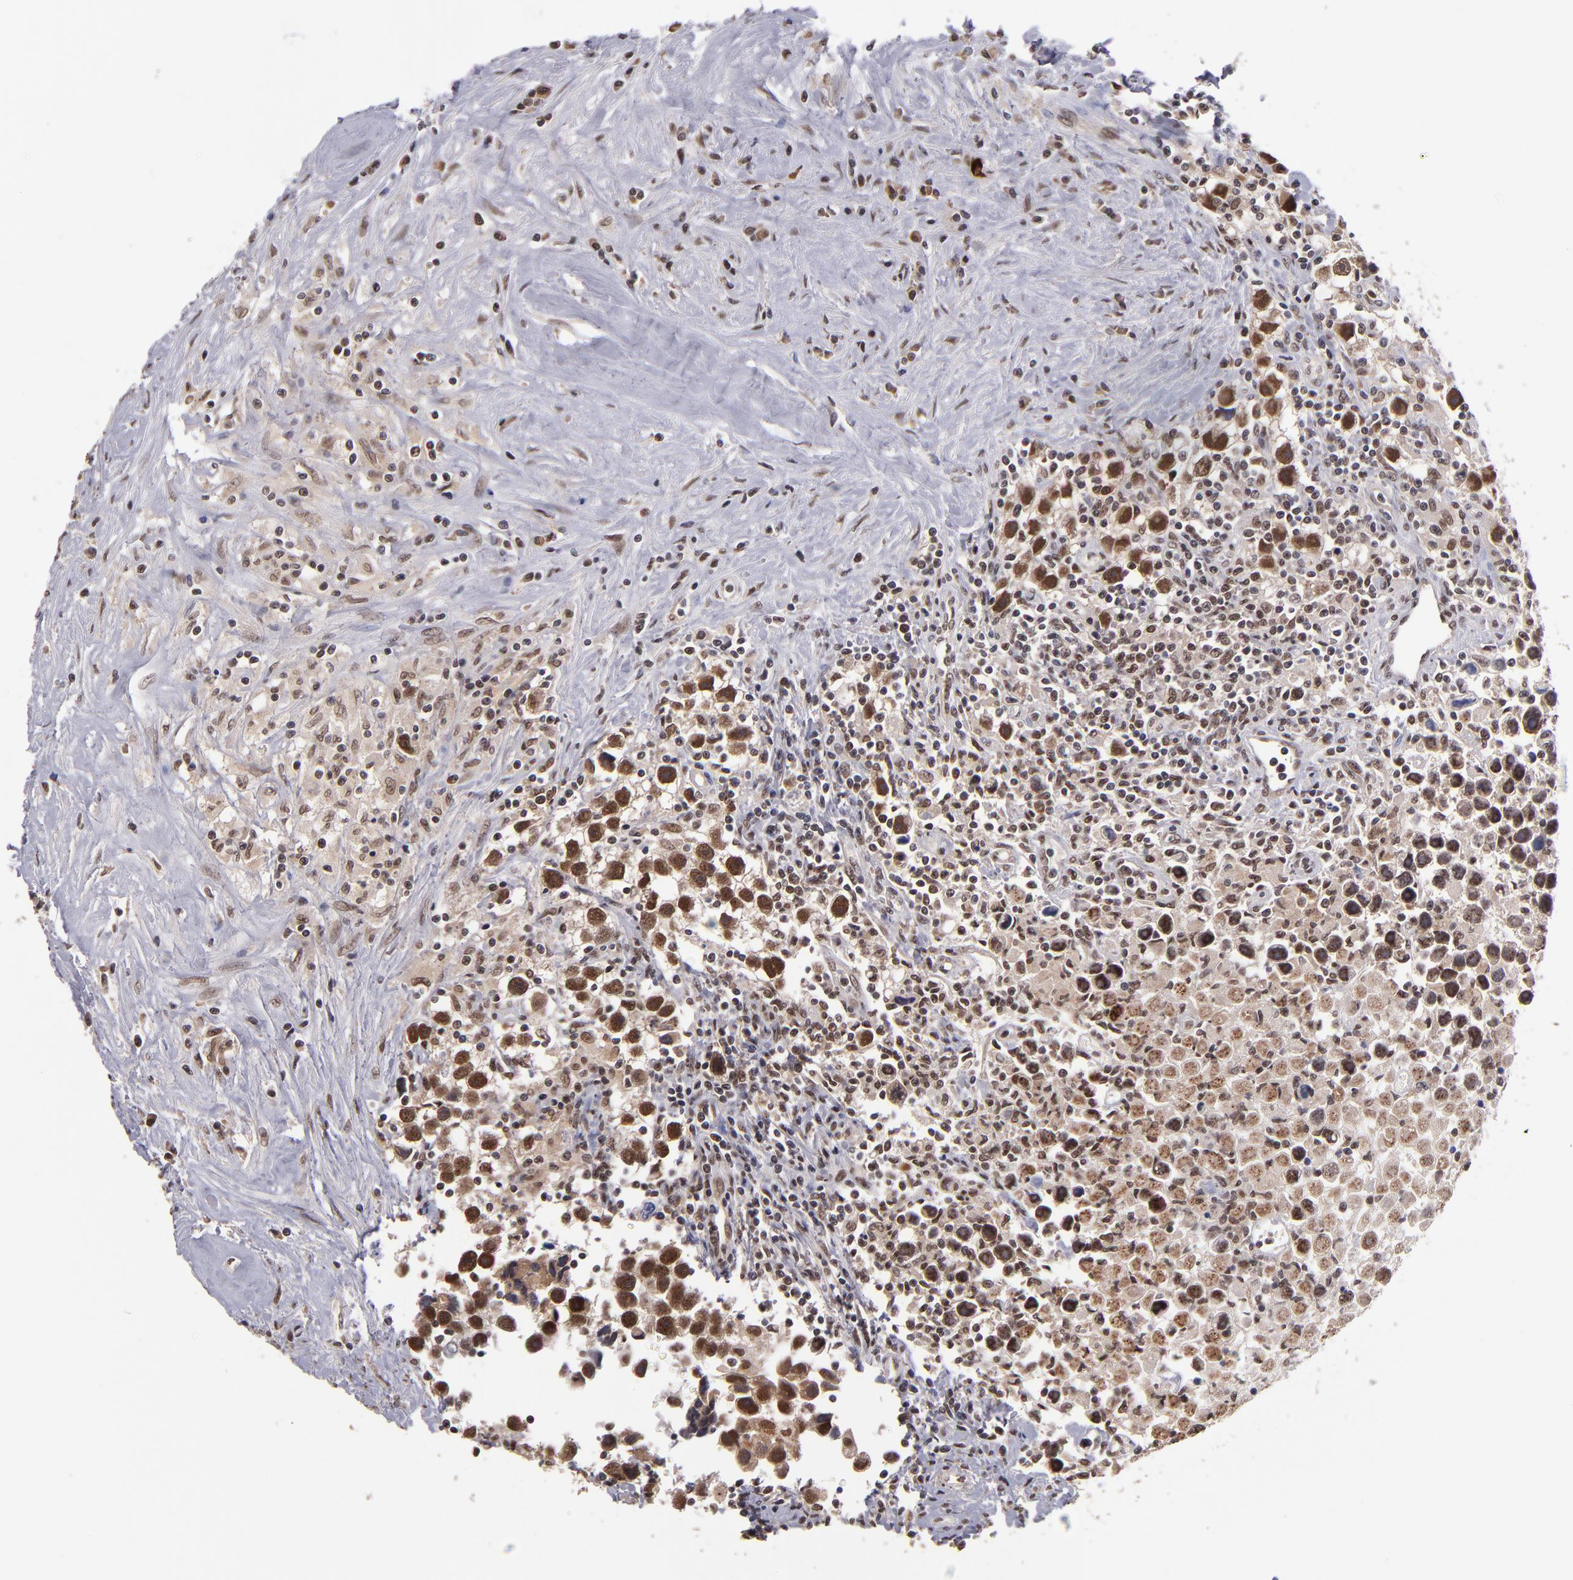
{"staining": {"intensity": "strong", "quantity": ">75%", "location": "cytoplasmic/membranous,nuclear"}, "tissue": "testis cancer", "cell_type": "Tumor cells", "image_type": "cancer", "snomed": [{"axis": "morphology", "description": "Seminoma, NOS"}, {"axis": "topography", "description": "Testis"}], "caption": "IHC (DAB) staining of testis cancer exhibits strong cytoplasmic/membranous and nuclear protein staining in approximately >75% of tumor cells. The staining was performed using DAB (3,3'-diaminobenzidine), with brown indicating positive protein expression. Nuclei are stained blue with hematoxylin.", "gene": "EP300", "patient": {"sex": "male", "age": 43}}